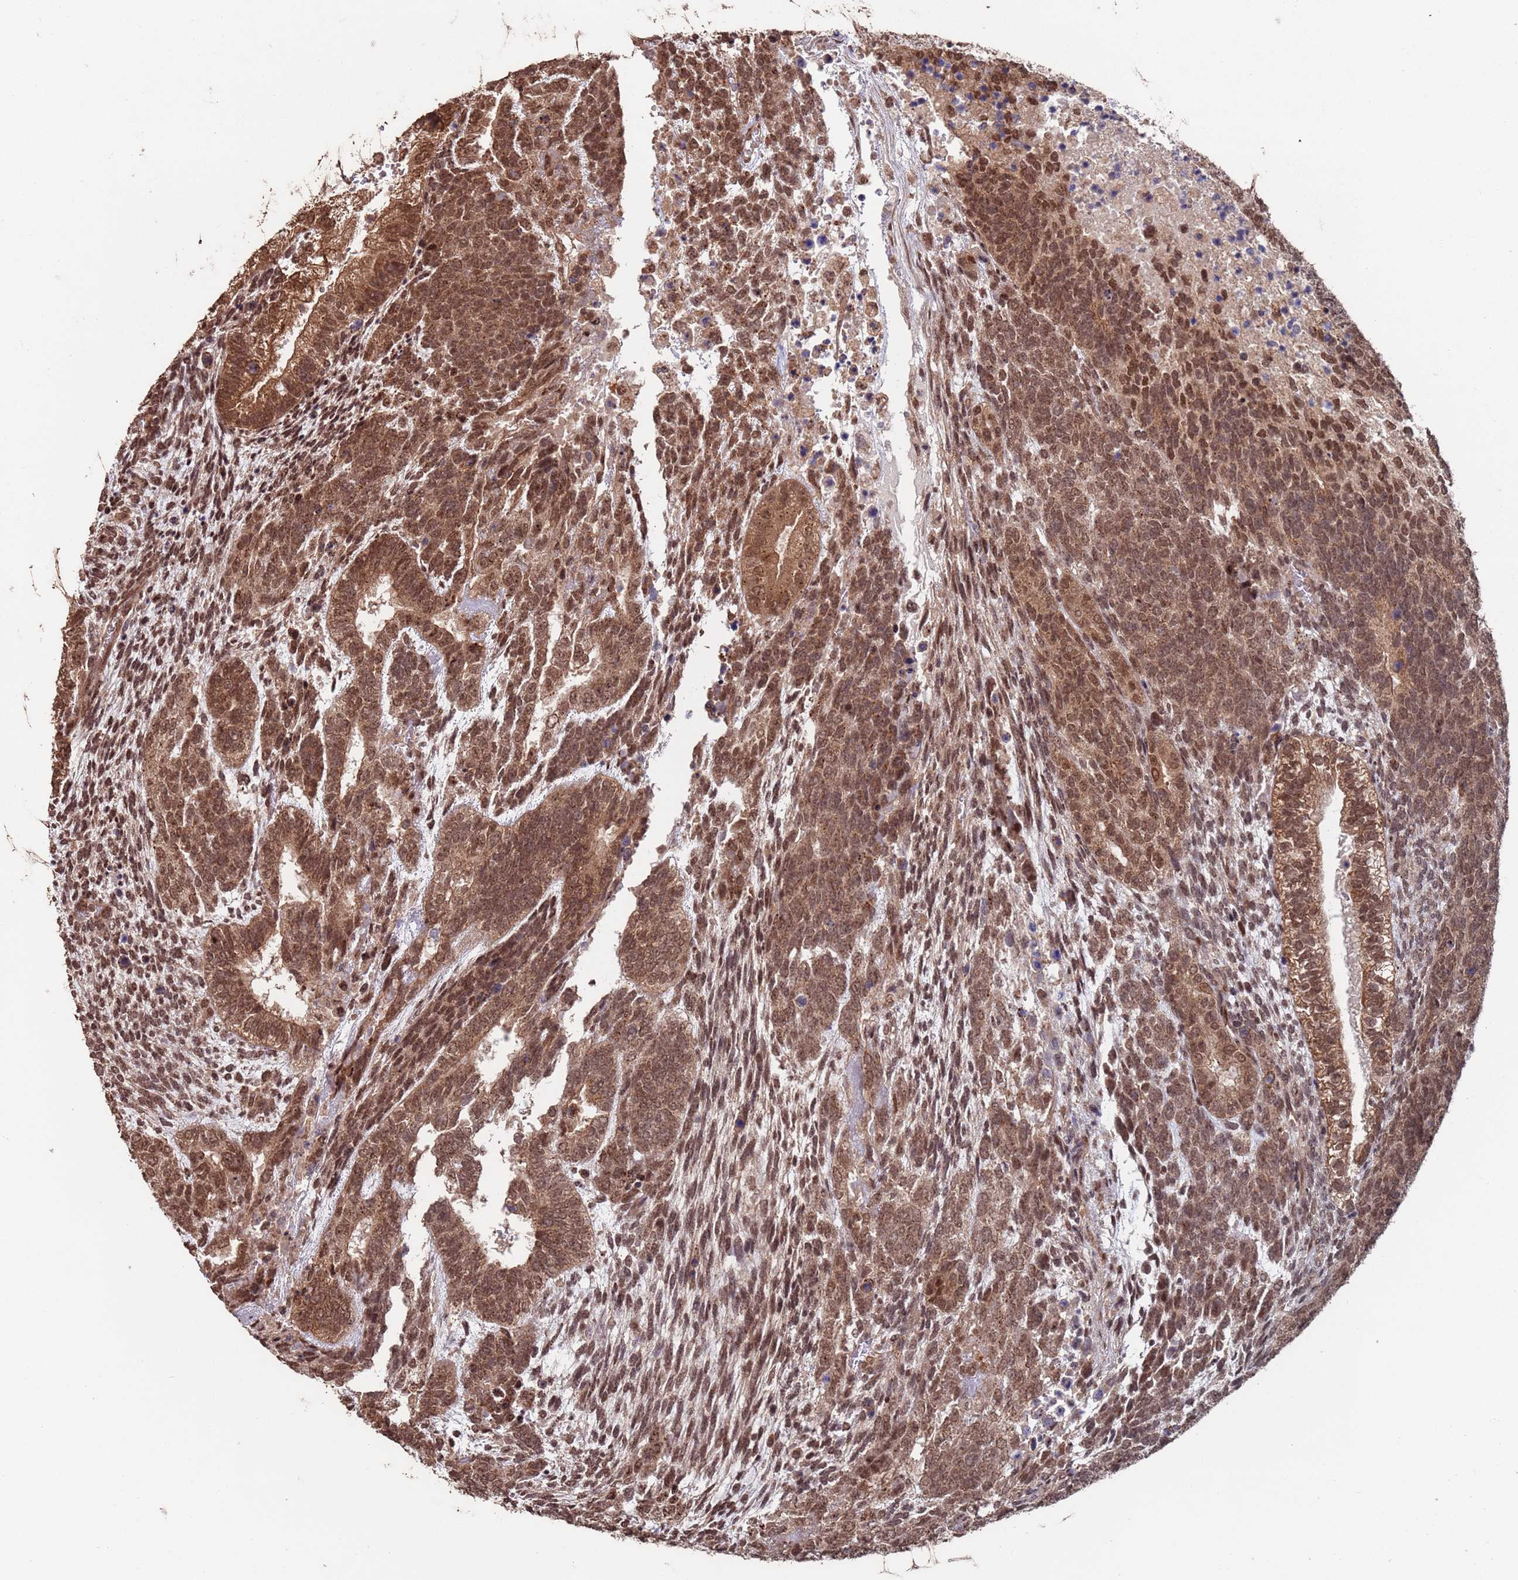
{"staining": {"intensity": "strong", "quantity": ">75%", "location": "cytoplasmic/membranous,nuclear"}, "tissue": "testis cancer", "cell_type": "Tumor cells", "image_type": "cancer", "snomed": [{"axis": "morphology", "description": "Carcinoma, Embryonal, NOS"}, {"axis": "topography", "description": "Testis"}], "caption": "Immunohistochemistry (DAB (3,3'-diaminobenzidine)) staining of human testis cancer (embryonal carcinoma) displays strong cytoplasmic/membranous and nuclear protein staining in about >75% of tumor cells.", "gene": "PRR7", "patient": {"sex": "male", "age": 23}}